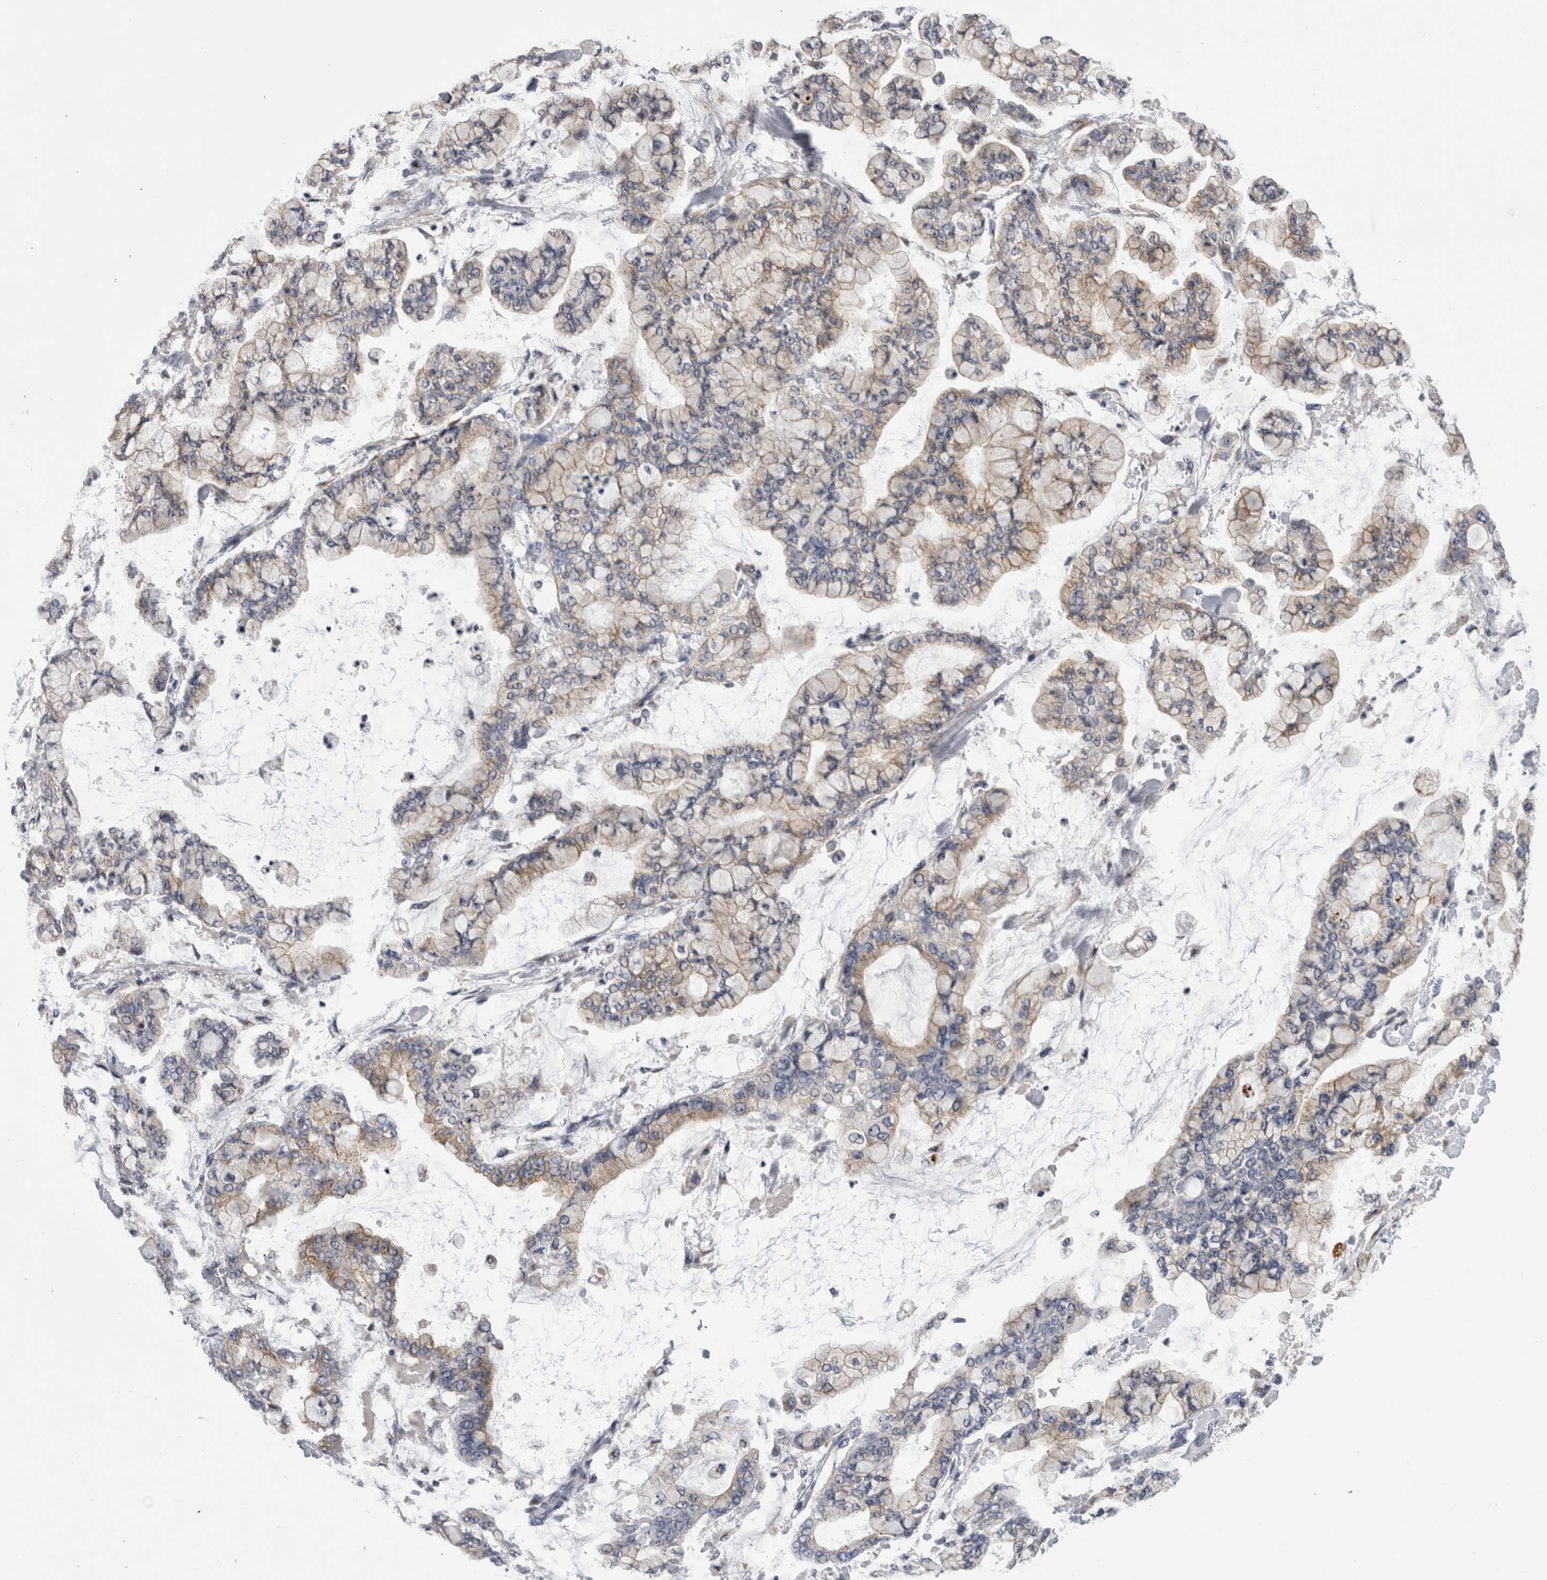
{"staining": {"intensity": "weak", "quantity": ">75%", "location": "cytoplasmic/membranous"}, "tissue": "stomach cancer", "cell_type": "Tumor cells", "image_type": "cancer", "snomed": [{"axis": "morphology", "description": "Normal tissue, NOS"}, {"axis": "morphology", "description": "Adenocarcinoma, NOS"}, {"axis": "topography", "description": "Stomach, upper"}, {"axis": "topography", "description": "Stomach"}], "caption": "Brown immunohistochemical staining in stomach cancer exhibits weak cytoplasmic/membranous staining in approximately >75% of tumor cells.", "gene": "AKAP9", "patient": {"sex": "male", "age": 76}}